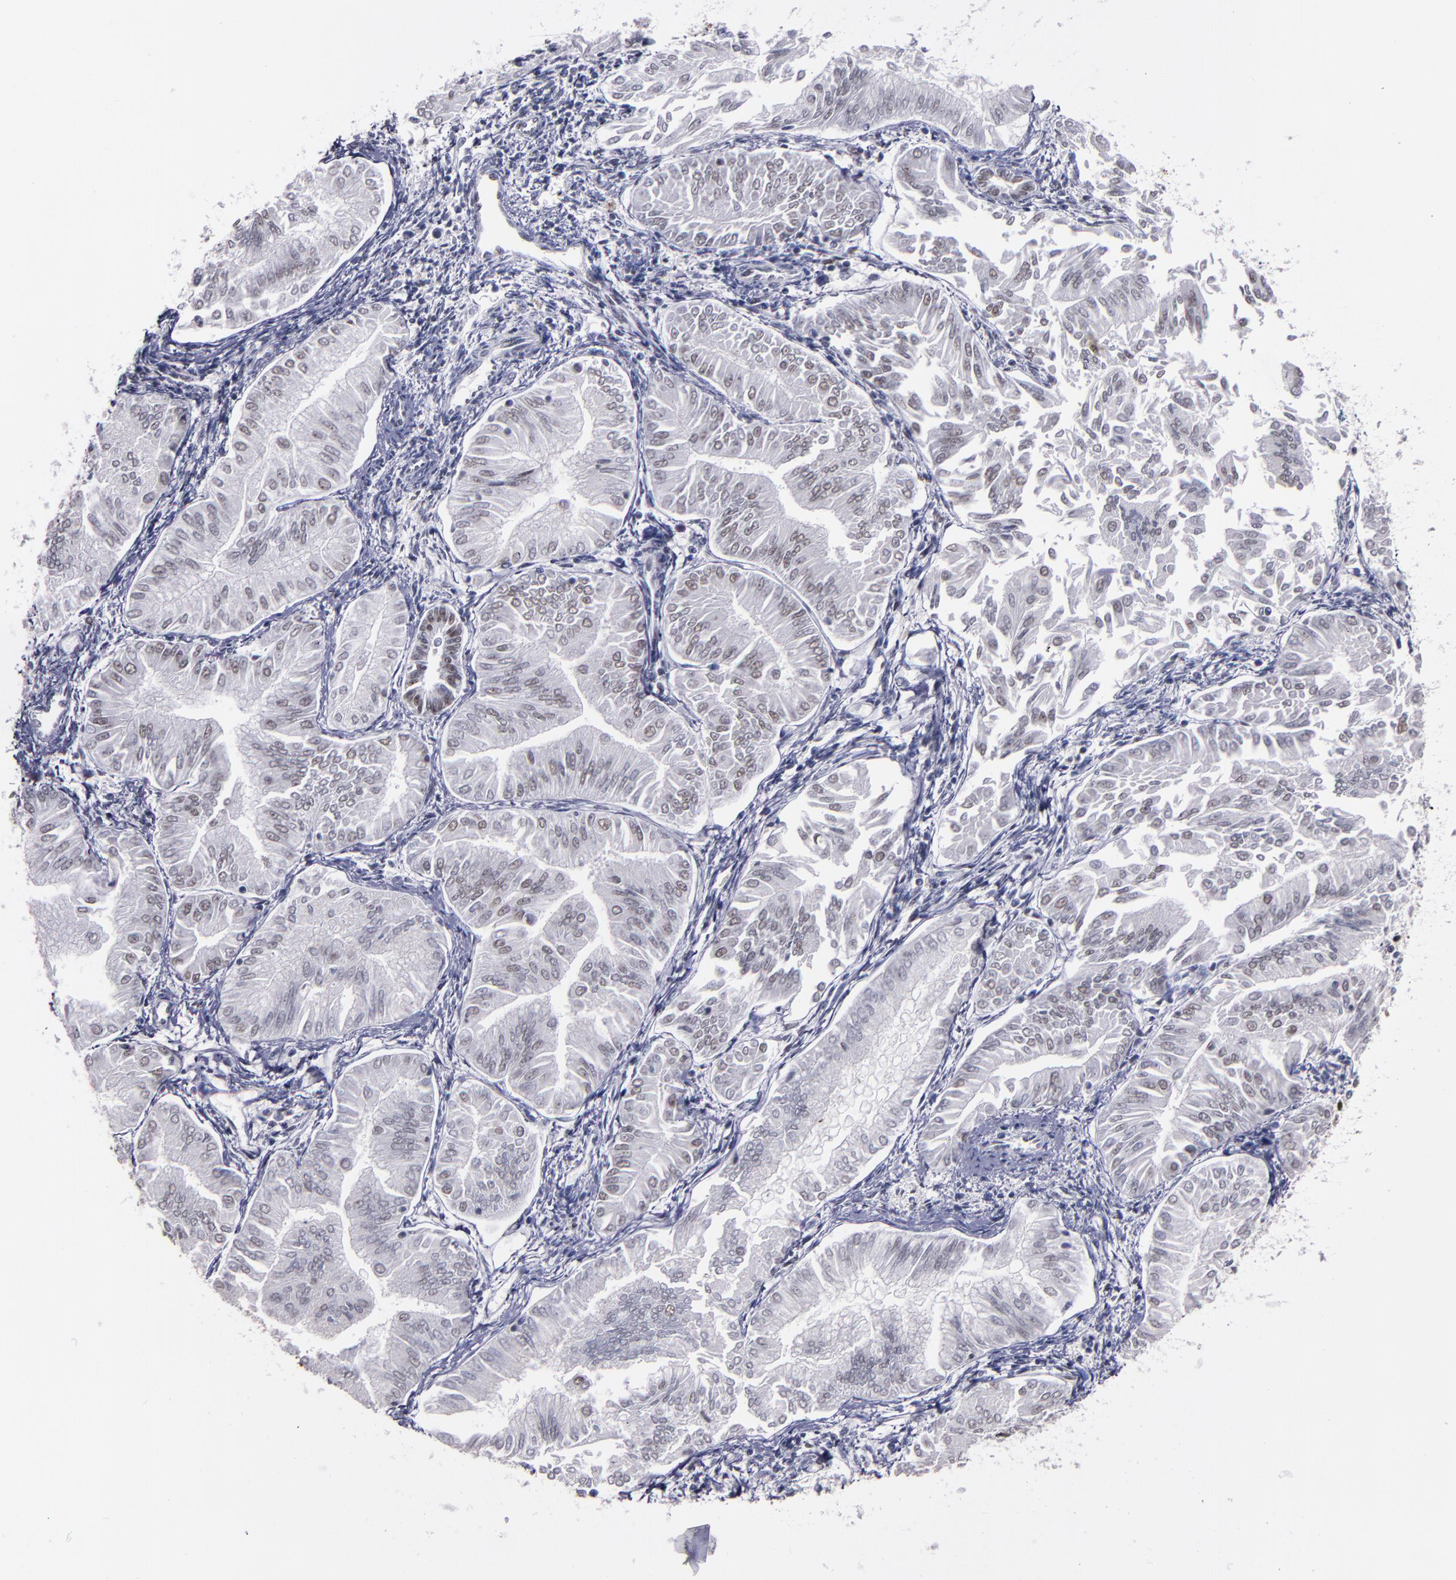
{"staining": {"intensity": "weak", "quantity": "25%-75%", "location": "nuclear"}, "tissue": "endometrial cancer", "cell_type": "Tumor cells", "image_type": "cancer", "snomed": [{"axis": "morphology", "description": "Adenocarcinoma, NOS"}, {"axis": "topography", "description": "Endometrium"}], "caption": "Endometrial cancer was stained to show a protein in brown. There is low levels of weak nuclear positivity in about 25%-75% of tumor cells. Immunohistochemistry stains the protein in brown and the nuclei are stained blue.", "gene": "PPP4R3A", "patient": {"sex": "female", "age": 53}}